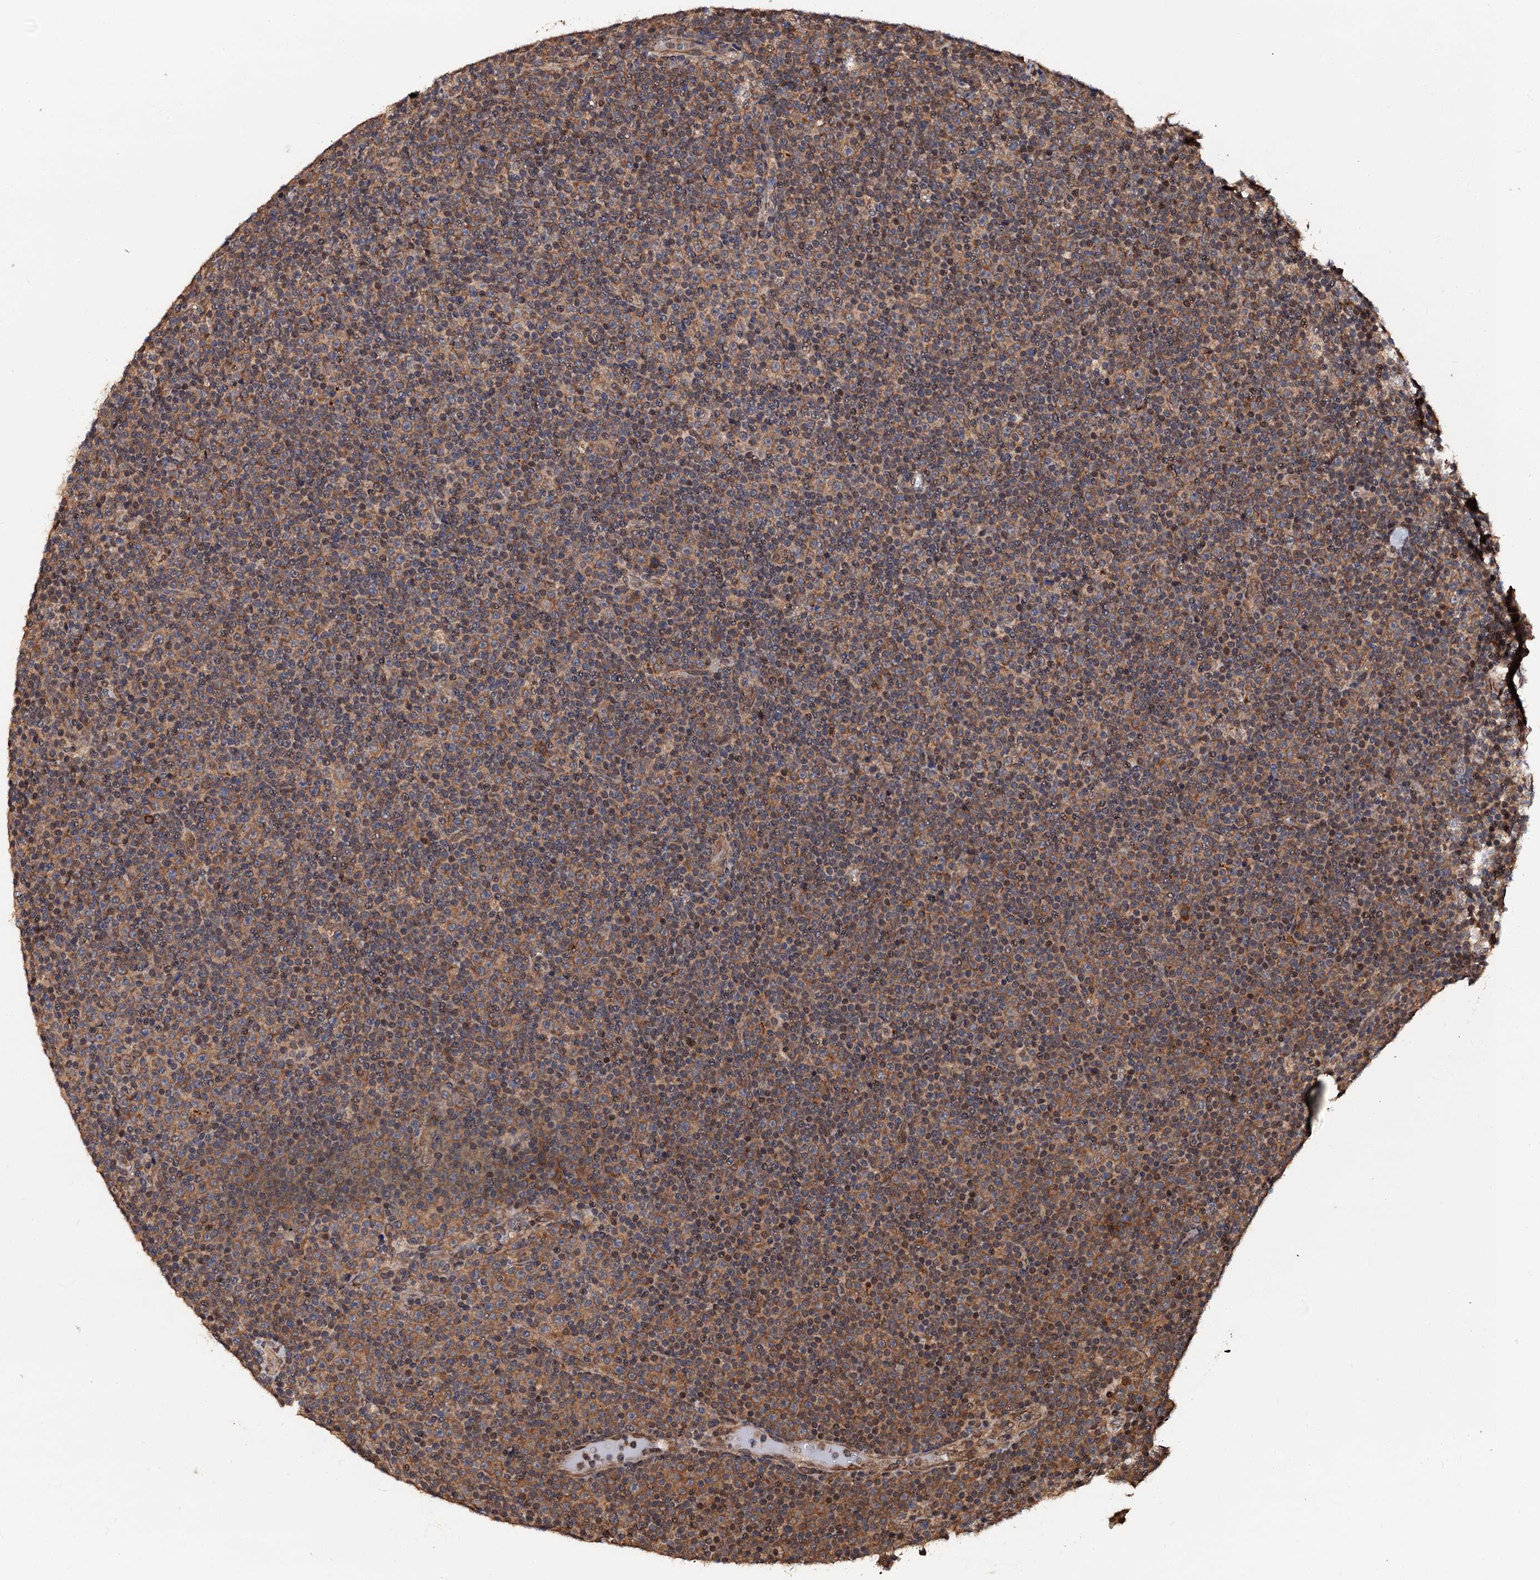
{"staining": {"intensity": "moderate", "quantity": ">75%", "location": "cytoplasmic/membranous"}, "tissue": "lymphoma", "cell_type": "Tumor cells", "image_type": "cancer", "snomed": [{"axis": "morphology", "description": "Malignant lymphoma, non-Hodgkin's type, Low grade"}, {"axis": "topography", "description": "Lymph node"}], "caption": "High-magnification brightfield microscopy of low-grade malignant lymphoma, non-Hodgkin's type stained with DAB (brown) and counterstained with hematoxylin (blue). tumor cells exhibit moderate cytoplasmic/membranous expression is identified in approximately>75% of cells.", "gene": "MIER2", "patient": {"sex": "female", "age": 67}}